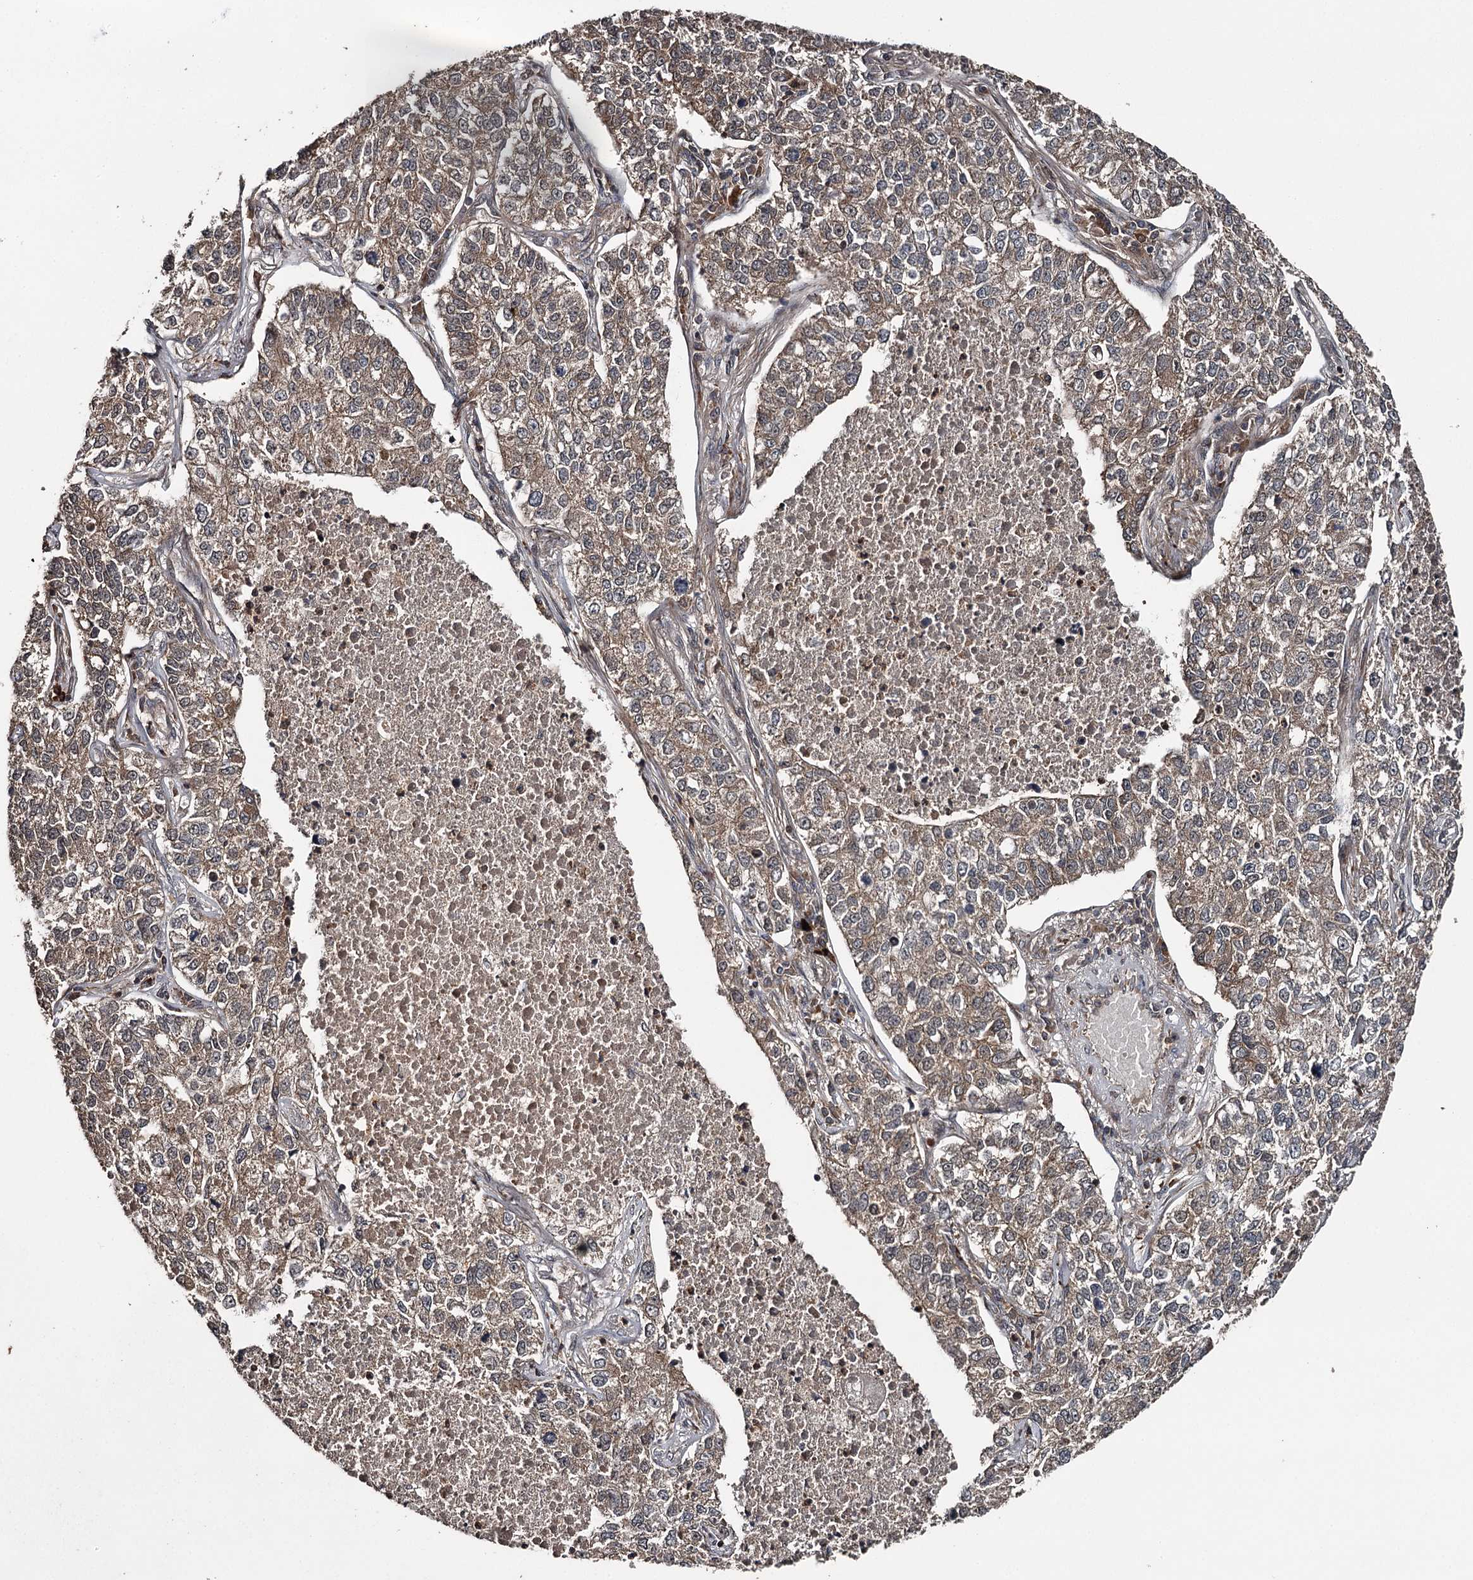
{"staining": {"intensity": "moderate", "quantity": ">75%", "location": "cytoplasmic/membranous"}, "tissue": "lung cancer", "cell_type": "Tumor cells", "image_type": "cancer", "snomed": [{"axis": "morphology", "description": "Adenocarcinoma, NOS"}, {"axis": "topography", "description": "Lung"}], "caption": "Immunohistochemical staining of human adenocarcinoma (lung) reveals medium levels of moderate cytoplasmic/membranous staining in about >75% of tumor cells.", "gene": "RAB21", "patient": {"sex": "male", "age": 49}}